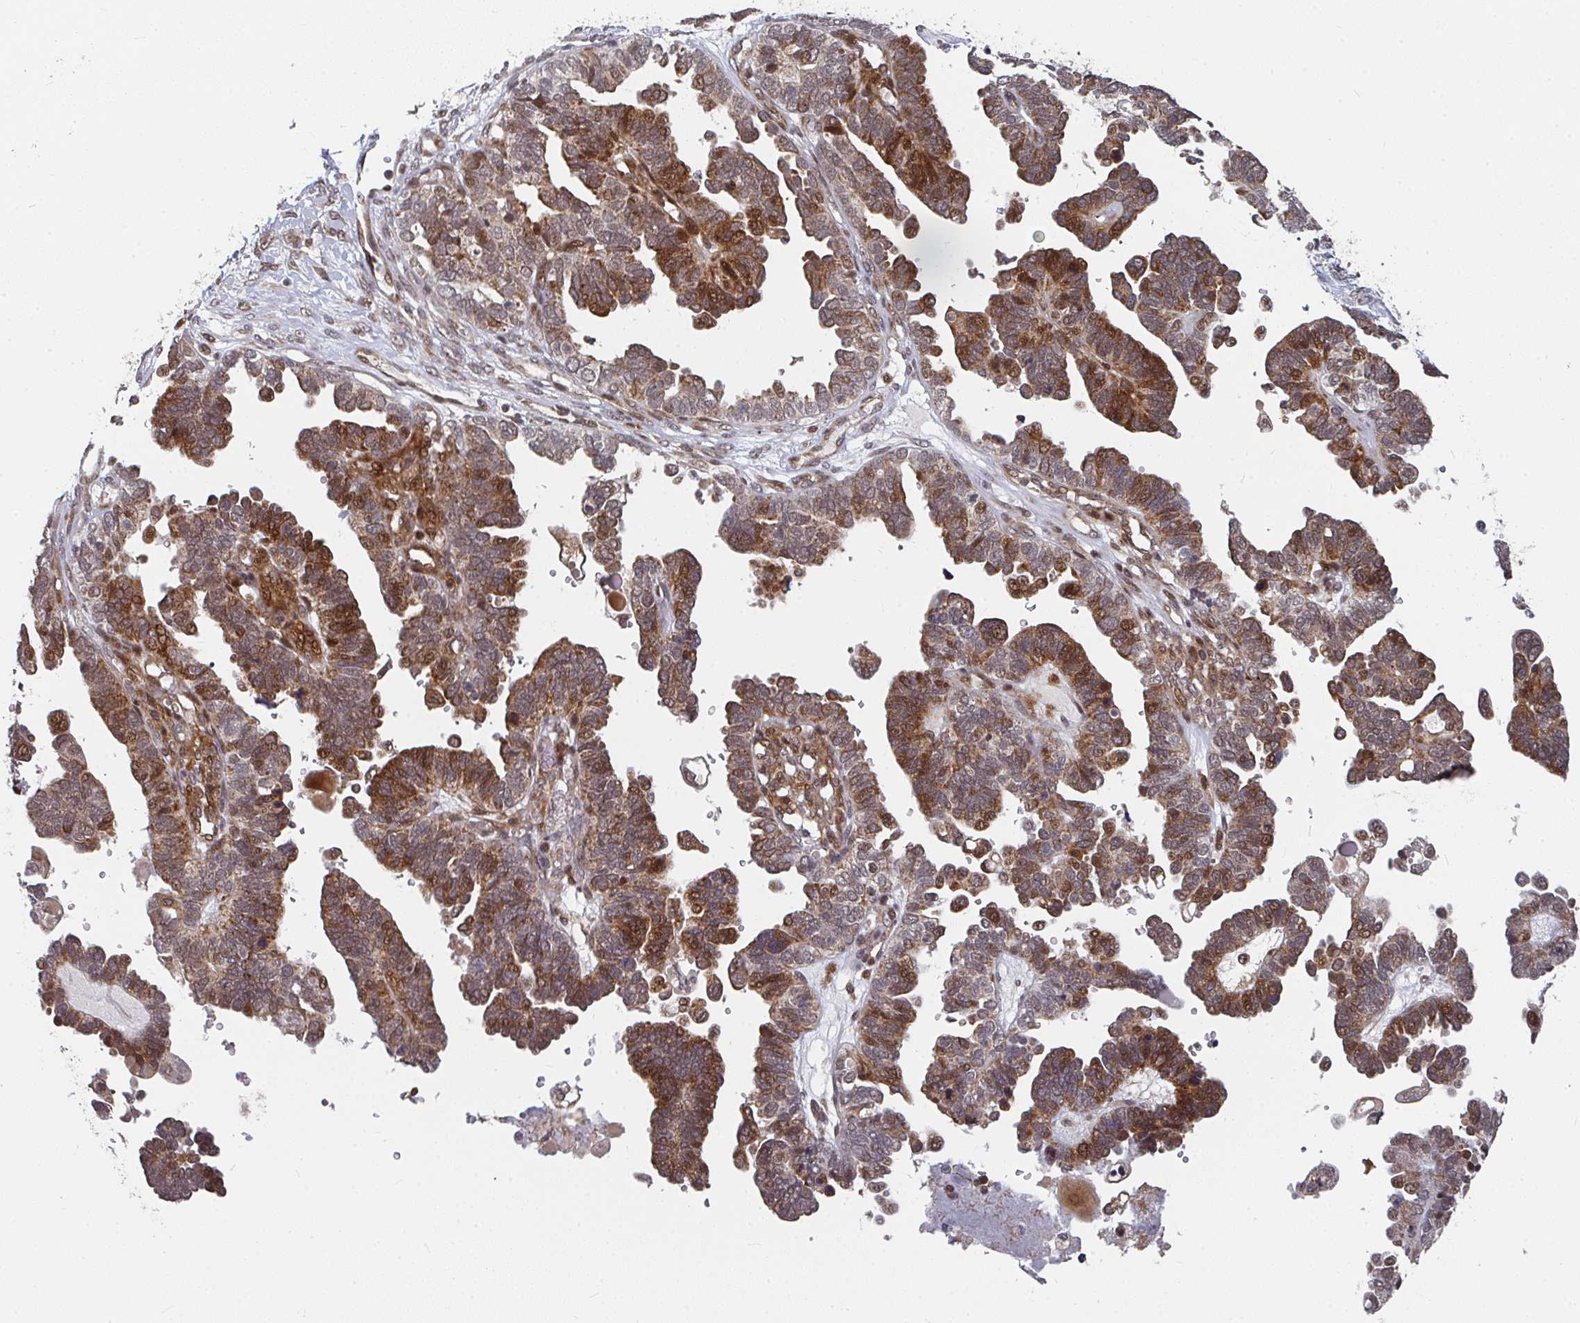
{"staining": {"intensity": "moderate", "quantity": ">75%", "location": "cytoplasmic/membranous,nuclear"}, "tissue": "ovarian cancer", "cell_type": "Tumor cells", "image_type": "cancer", "snomed": [{"axis": "morphology", "description": "Cystadenocarcinoma, serous, NOS"}, {"axis": "topography", "description": "Ovary"}], "caption": "High-power microscopy captured an immunohistochemistry (IHC) image of serous cystadenocarcinoma (ovarian), revealing moderate cytoplasmic/membranous and nuclear staining in about >75% of tumor cells. (IHC, brightfield microscopy, high magnification).", "gene": "RBBP5", "patient": {"sex": "female", "age": 51}}